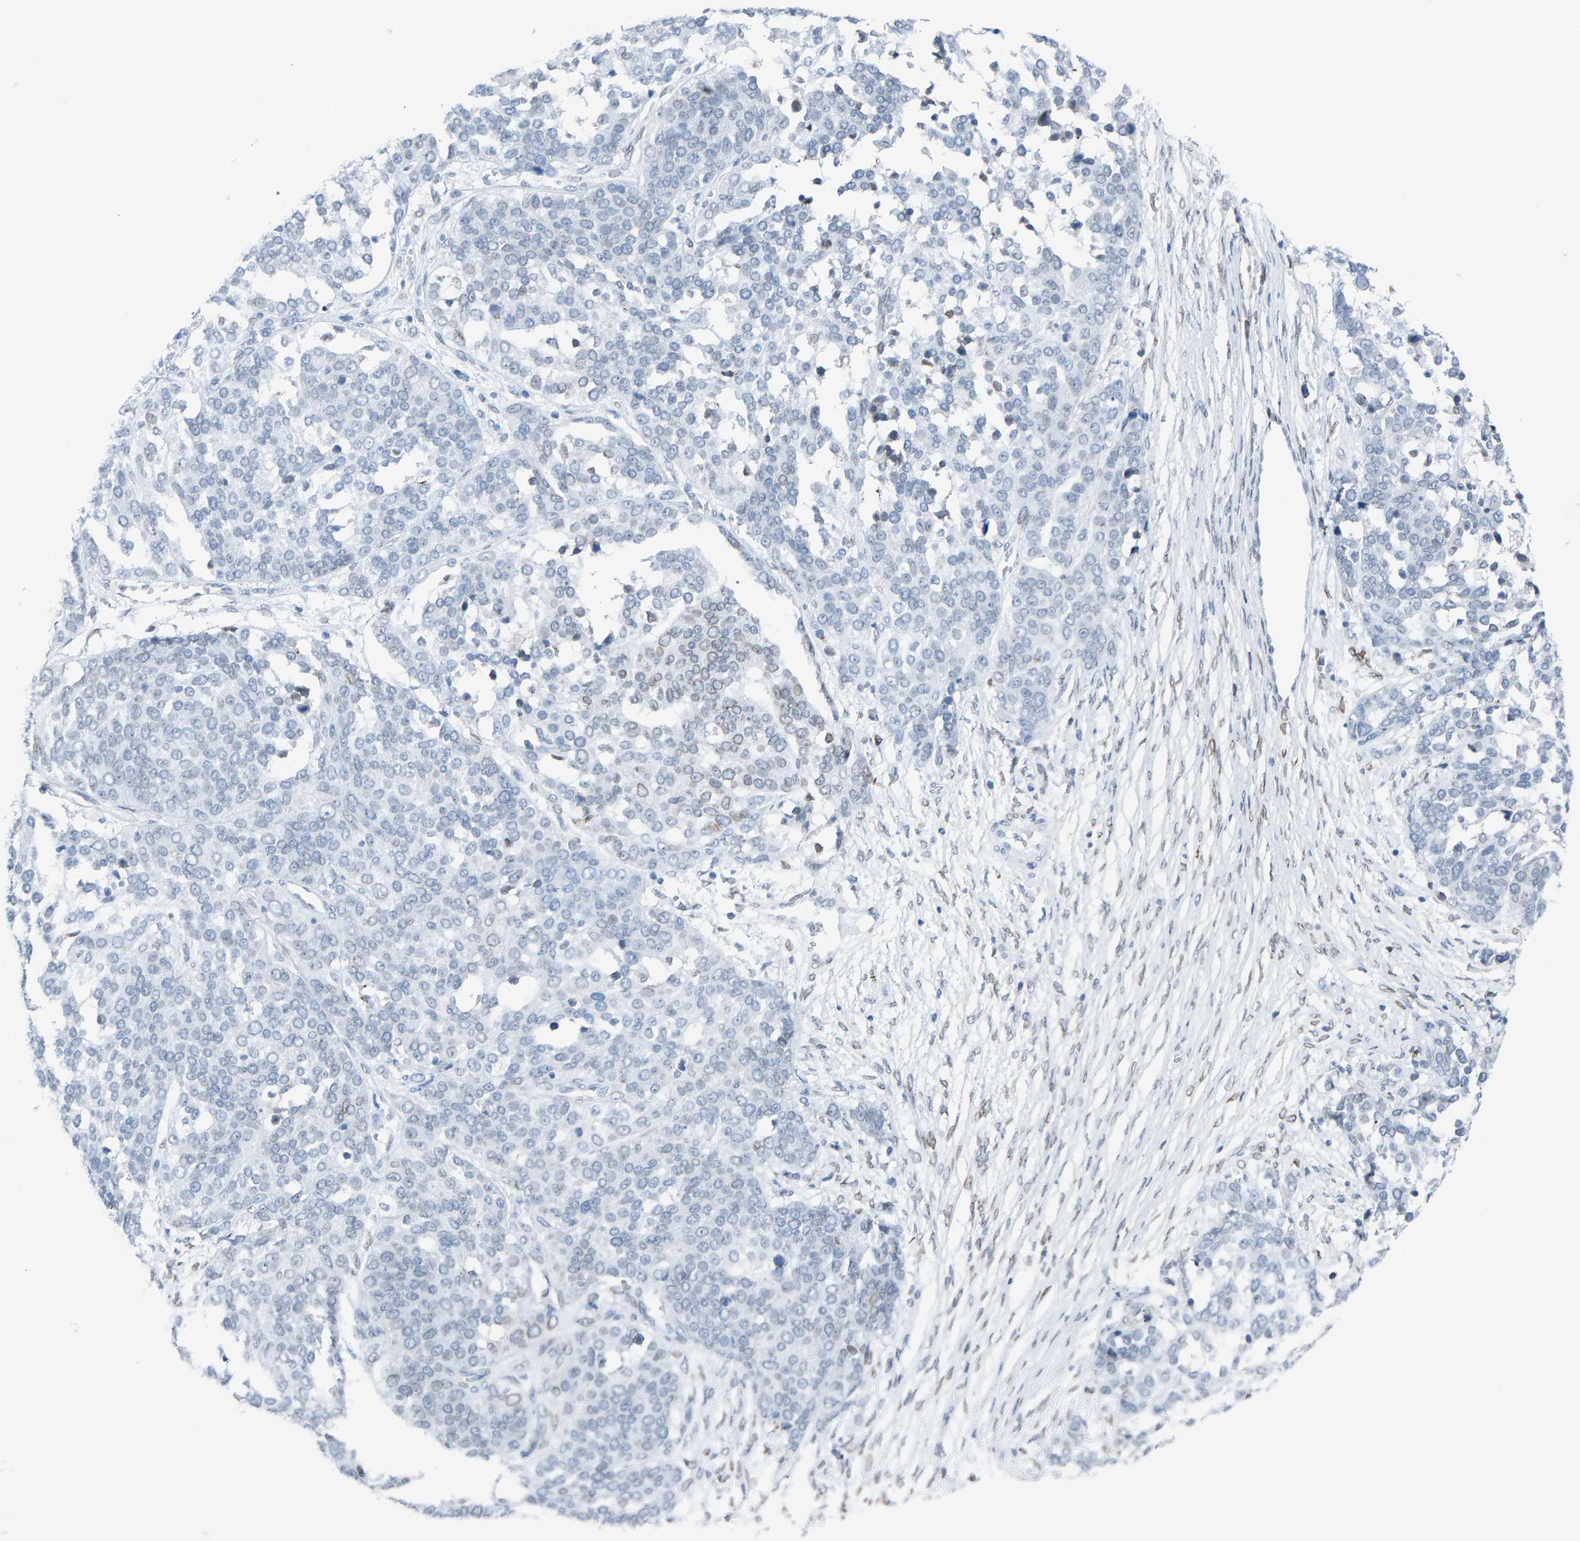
{"staining": {"intensity": "negative", "quantity": "none", "location": "none"}, "tissue": "ovarian cancer", "cell_type": "Tumor cells", "image_type": "cancer", "snomed": [{"axis": "morphology", "description": "Cystadenocarcinoma, serous, NOS"}, {"axis": "topography", "description": "Ovary"}], "caption": "Tumor cells are negative for brown protein staining in serous cystadenocarcinoma (ovarian). The staining was performed using DAB to visualize the protein expression in brown, while the nuclei were stained in blue with hematoxylin (Magnification: 20x).", "gene": "LMNB2", "patient": {"sex": "female", "age": 44}}